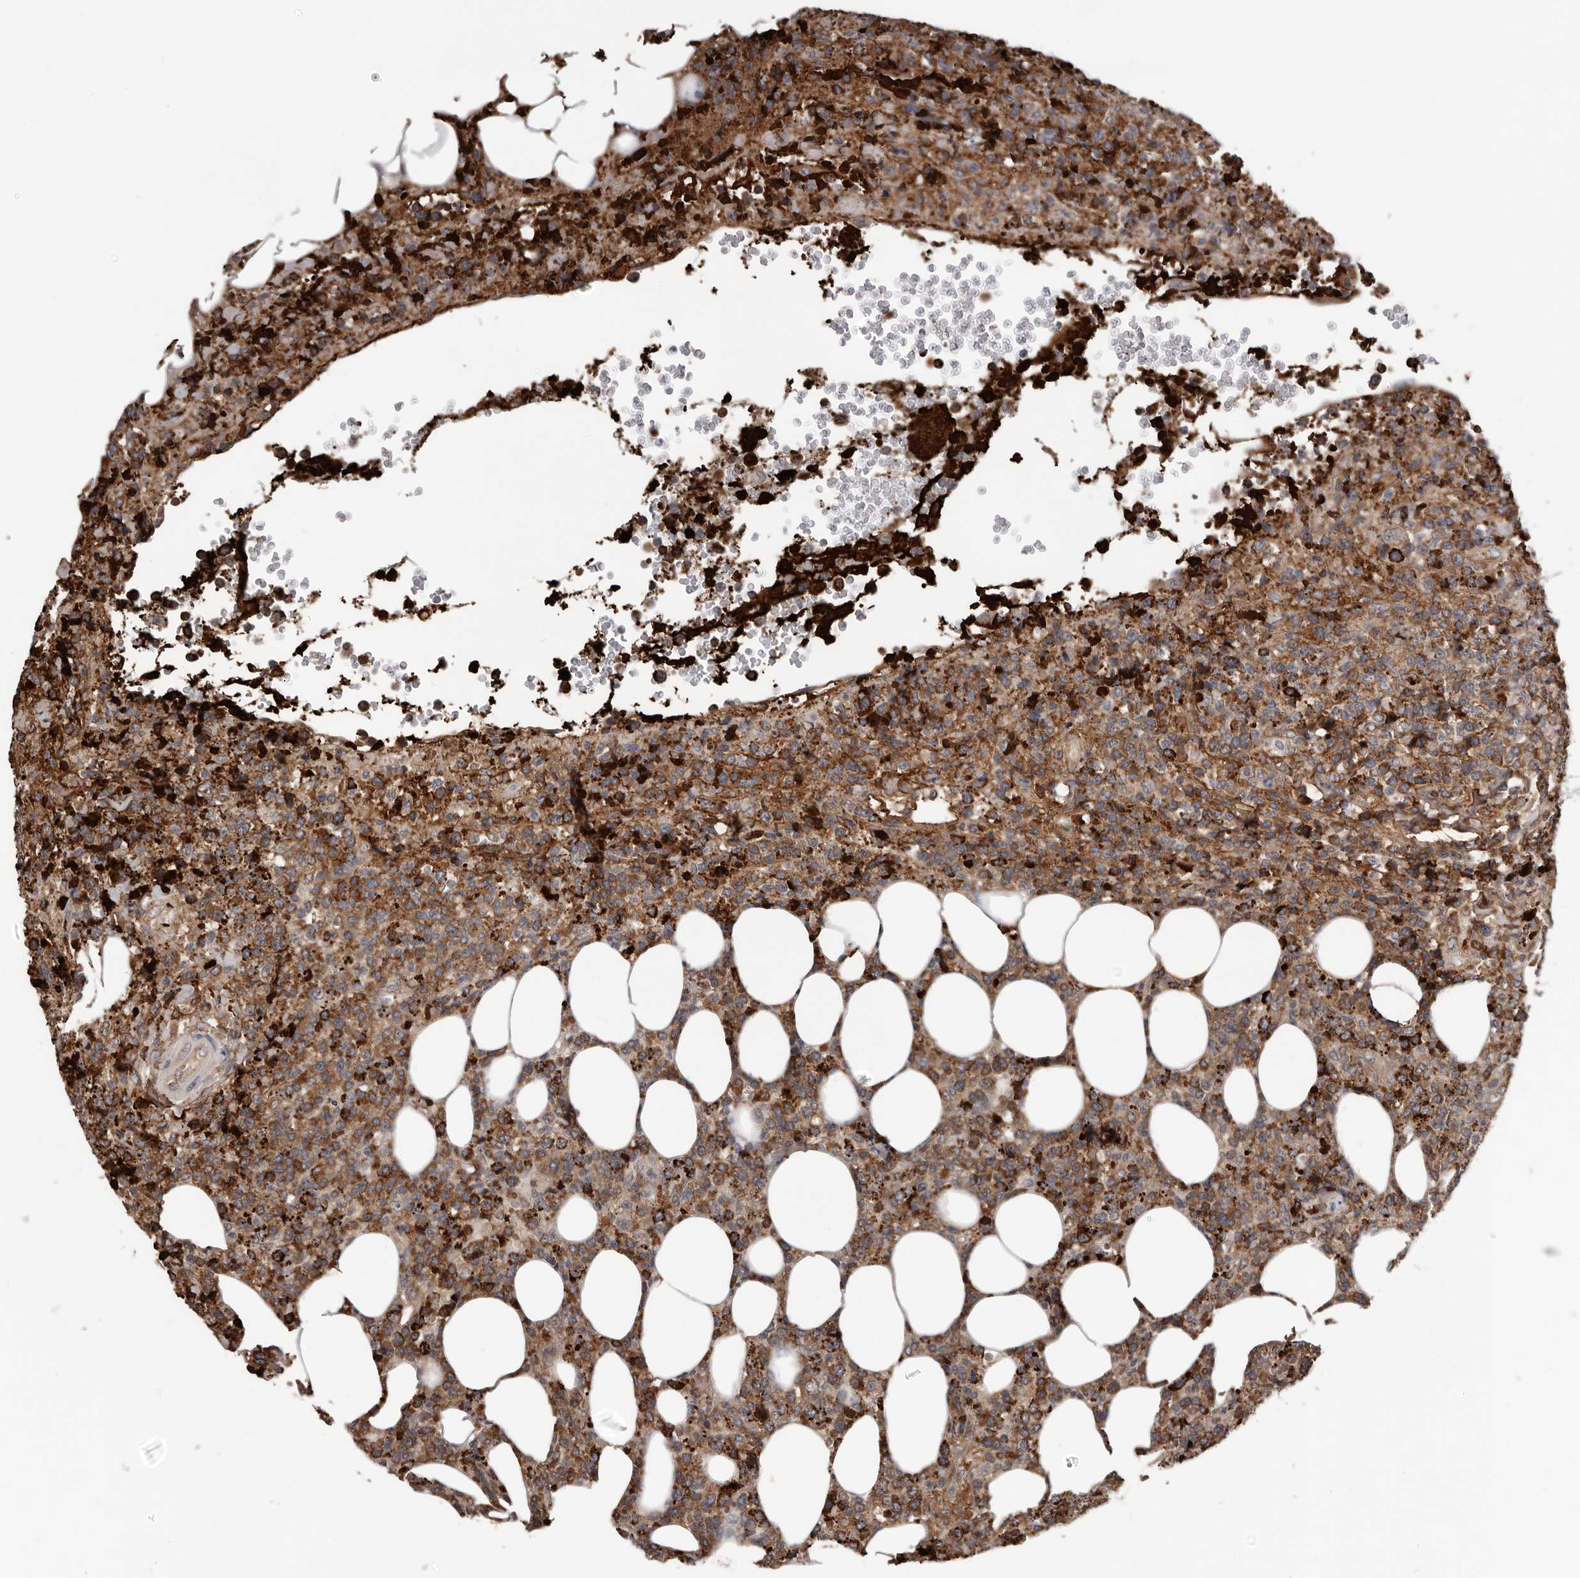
{"staining": {"intensity": "strong", "quantity": "25%-75%", "location": "cytoplasmic/membranous"}, "tissue": "lymphoma", "cell_type": "Tumor cells", "image_type": "cancer", "snomed": [{"axis": "morphology", "description": "Malignant lymphoma, non-Hodgkin's type, High grade"}, {"axis": "topography", "description": "Lymph node"}], "caption": "Tumor cells reveal high levels of strong cytoplasmic/membranous positivity in about 25%-75% of cells in lymphoma.", "gene": "MED8", "patient": {"sex": "male", "age": 13}}